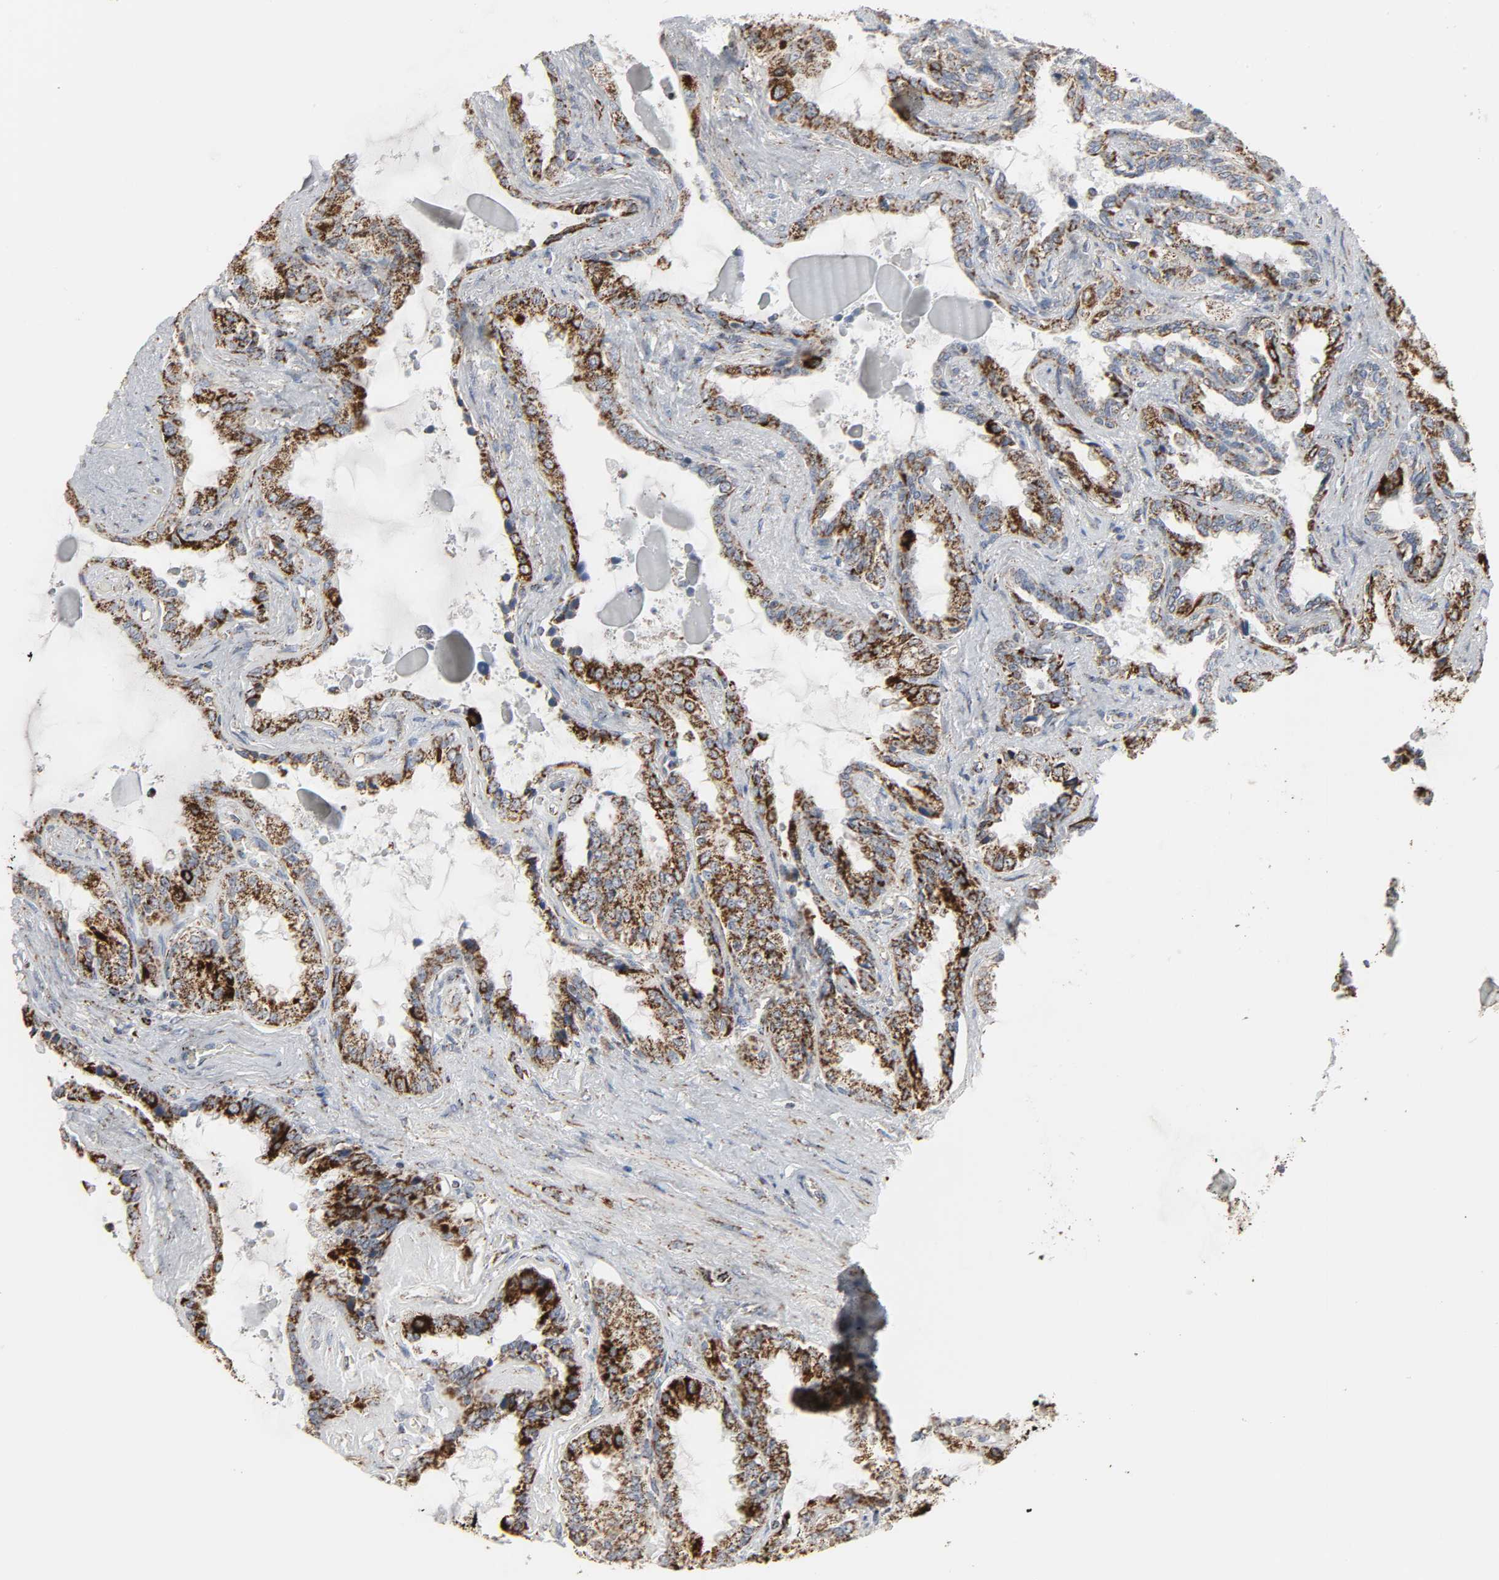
{"staining": {"intensity": "strong", "quantity": ">75%", "location": "cytoplasmic/membranous"}, "tissue": "seminal vesicle", "cell_type": "Glandular cells", "image_type": "normal", "snomed": [{"axis": "morphology", "description": "Normal tissue, NOS"}, {"axis": "morphology", "description": "Inflammation, NOS"}, {"axis": "topography", "description": "Urinary bladder"}, {"axis": "topography", "description": "Prostate"}, {"axis": "topography", "description": "Seminal veicle"}], "caption": "A brown stain shows strong cytoplasmic/membranous expression of a protein in glandular cells of normal human seminal vesicle. (DAB IHC, brown staining for protein, blue staining for nuclei).", "gene": "ACAT1", "patient": {"sex": "male", "age": 82}}